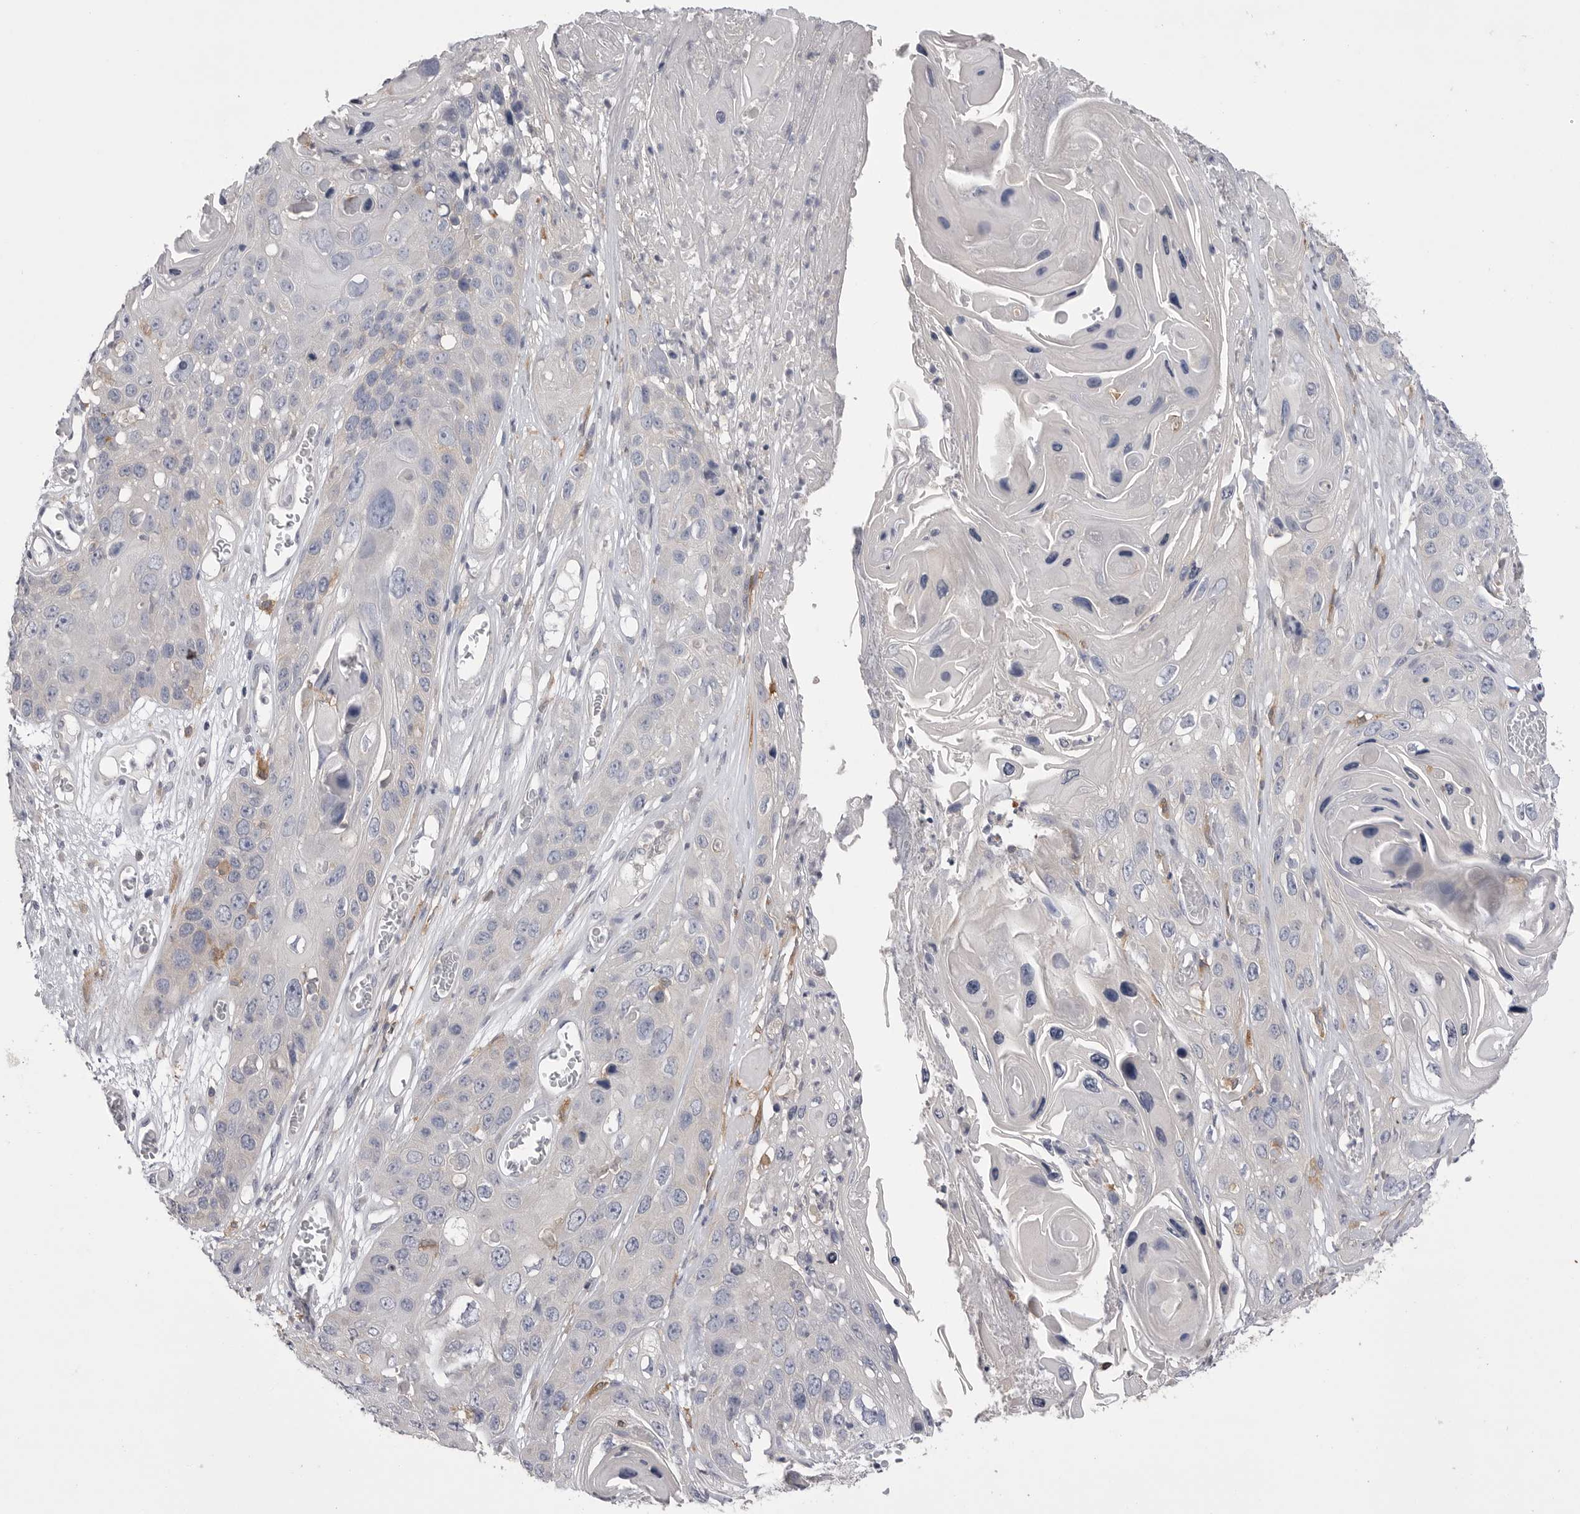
{"staining": {"intensity": "negative", "quantity": "none", "location": "none"}, "tissue": "skin cancer", "cell_type": "Tumor cells", "image_type": "cancer", "snomed": [{"axis": "morphology", "description": "Squamous cell carcinoma, NOS"}, {"axis": "topography", "description": "Skin"}], "caption": "An image of human skin squamous cell carcinoma is negative for staining in tumor cells.", "gene": "VAC14", "patient": {"sex": "male", "age": 55}}